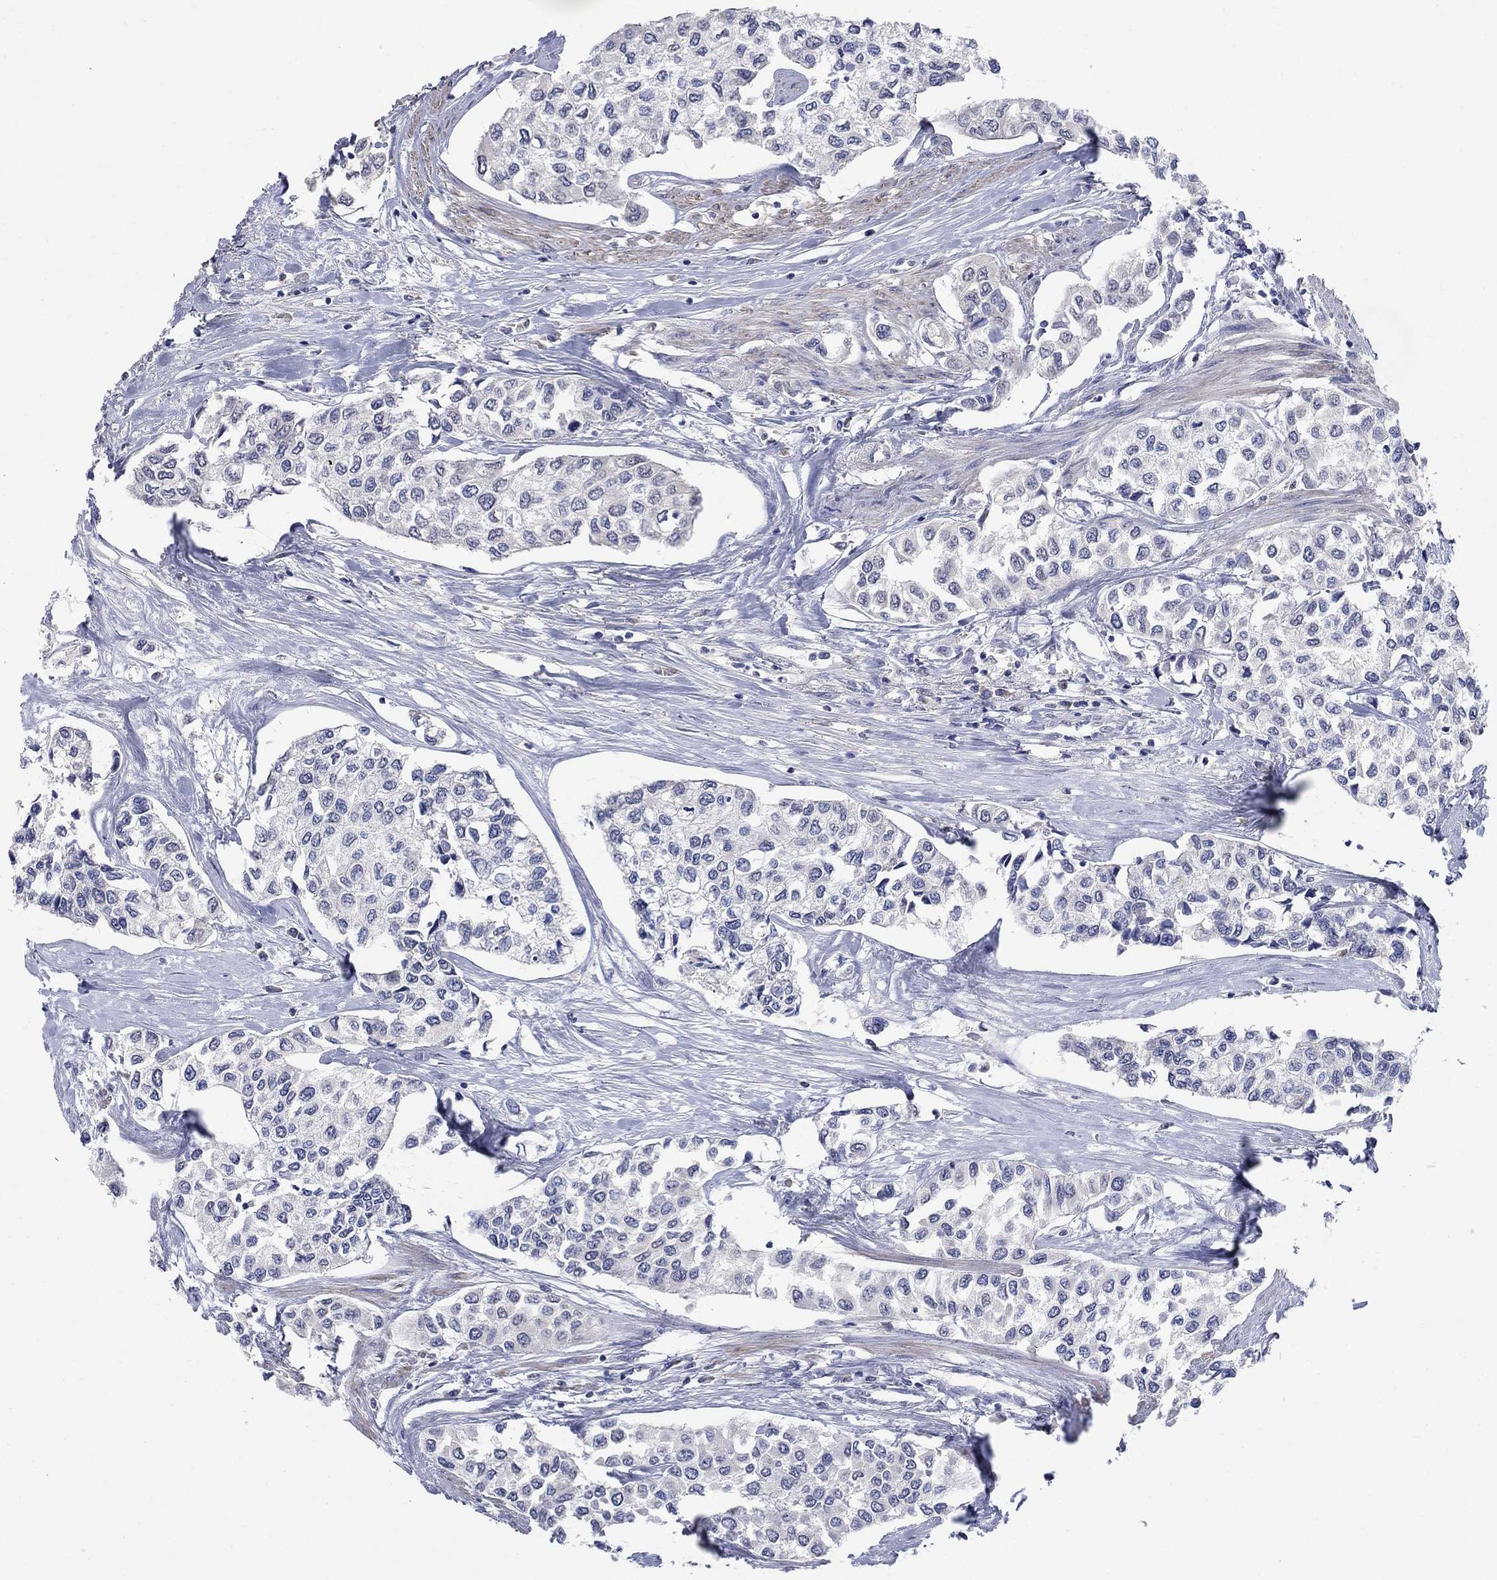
{"staining": {"intensity": "negative", "quantity": "none", "location": "none"}, "tissue": "urothelial cancer", "cell_type": "Tumor cells", "image_type": "cancer", "snomed": [{"axis": "morphology", "description": "Urothelial carcinoma, High grade"}, {"axis": "topography", "description": "Urinary bladder"}], "caption": "This is an immunohistochemistry histopathology image of high-grade urothelial carcinoma. There is no positivity in tumor cells.", "gene": "ZBTB18", "patient": {"sex": "male", "age": 73}}